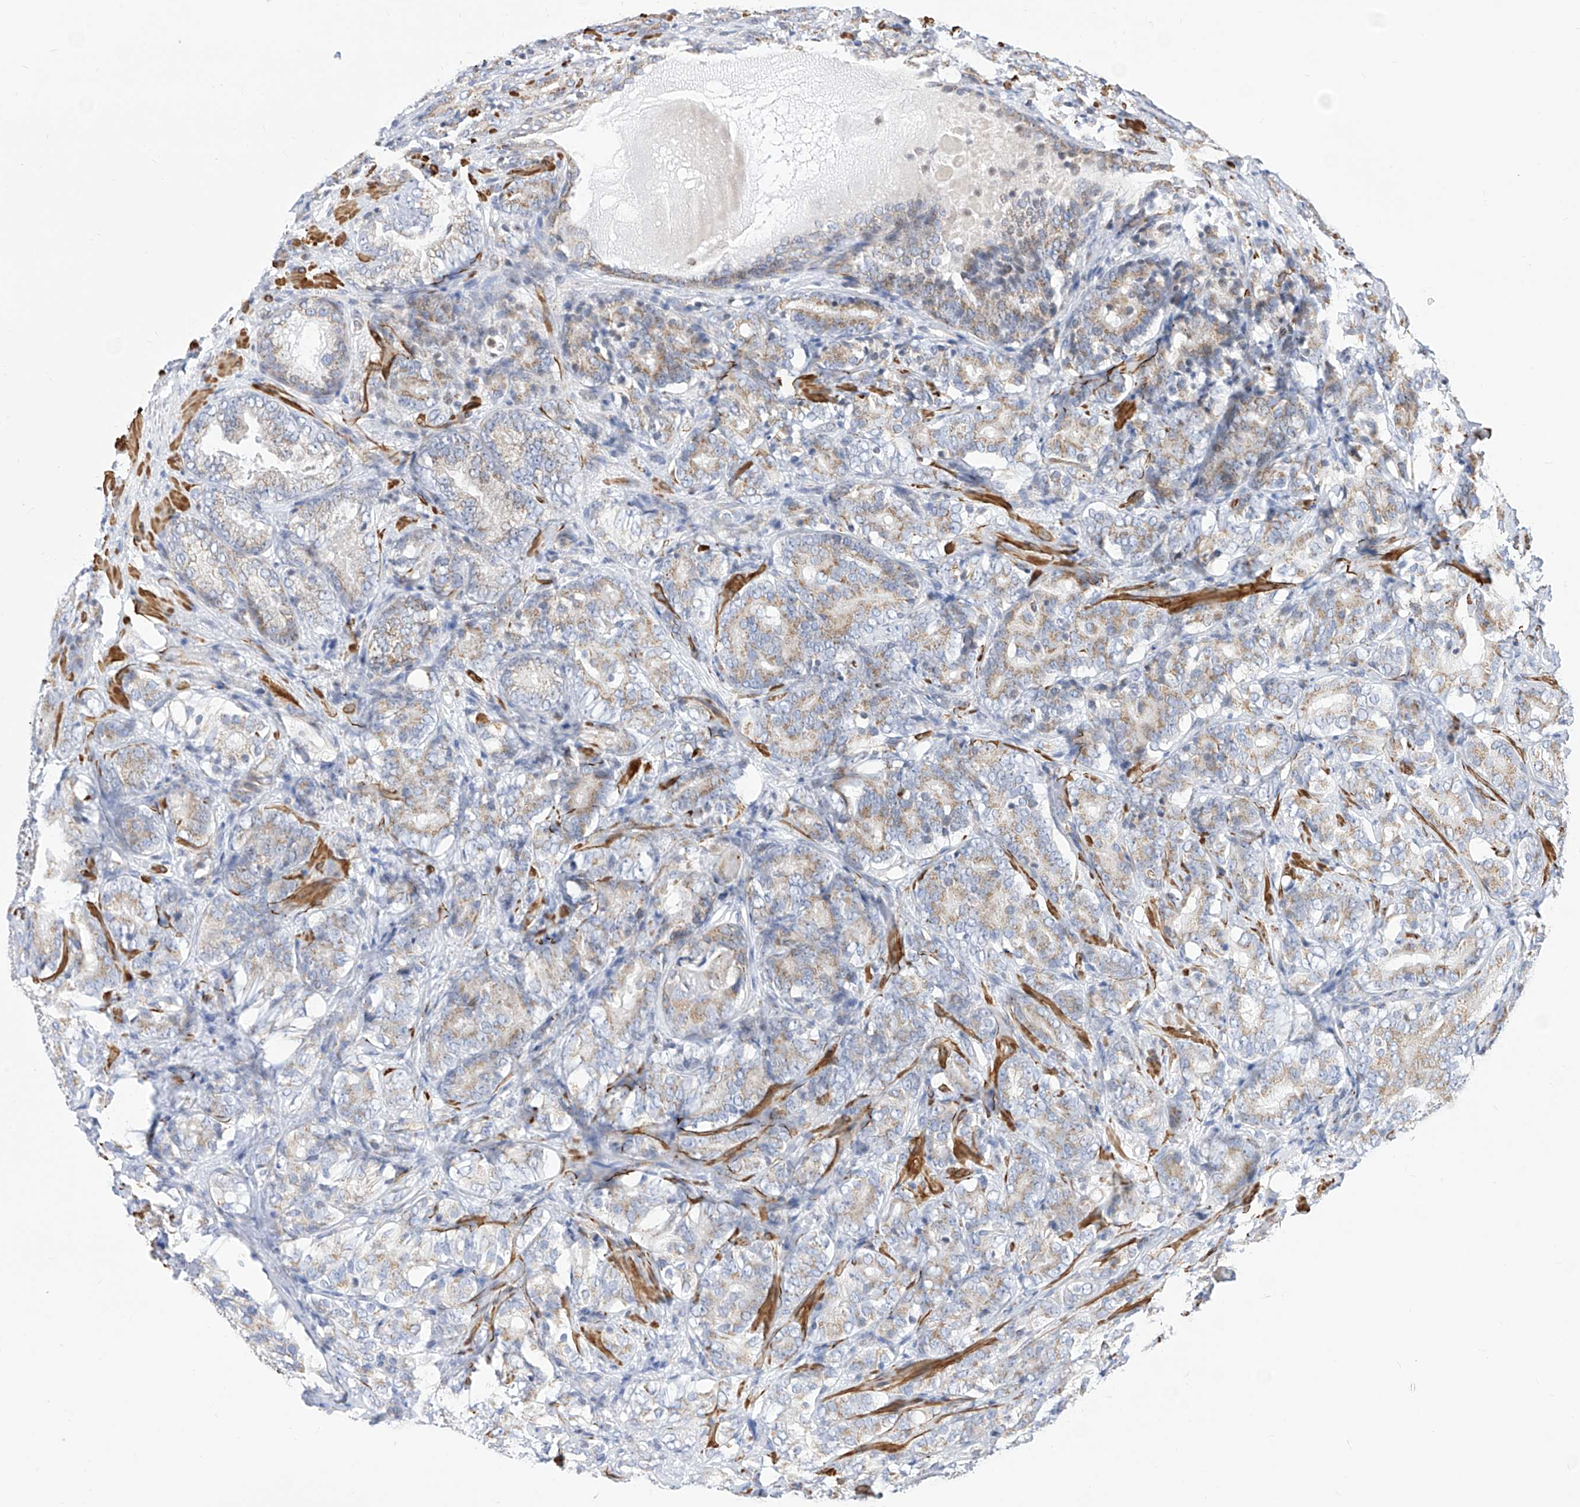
{"staining": {"intensity": "weak", "quantity": ">75%", "location": "cytoplasmic/membranous"}, "tissue": "prostate cancer", "cell_type": "Tumor cells", "image_type": "cancer", "snomed": [{"axis": "morphology", "description": "Adenocarcinoma, High grade"}, {"axis": "topography", "description": "Prostate"}], "caption": "Protein expression by immunohistochemistry exhibits weak cytoplasmic/membranous expression in about >75% of tumor cells in prostate cancer (high-grade adenocarcinoma).", "gene": "TTLL8", "patient": {"sex": "male", "age": 66}}